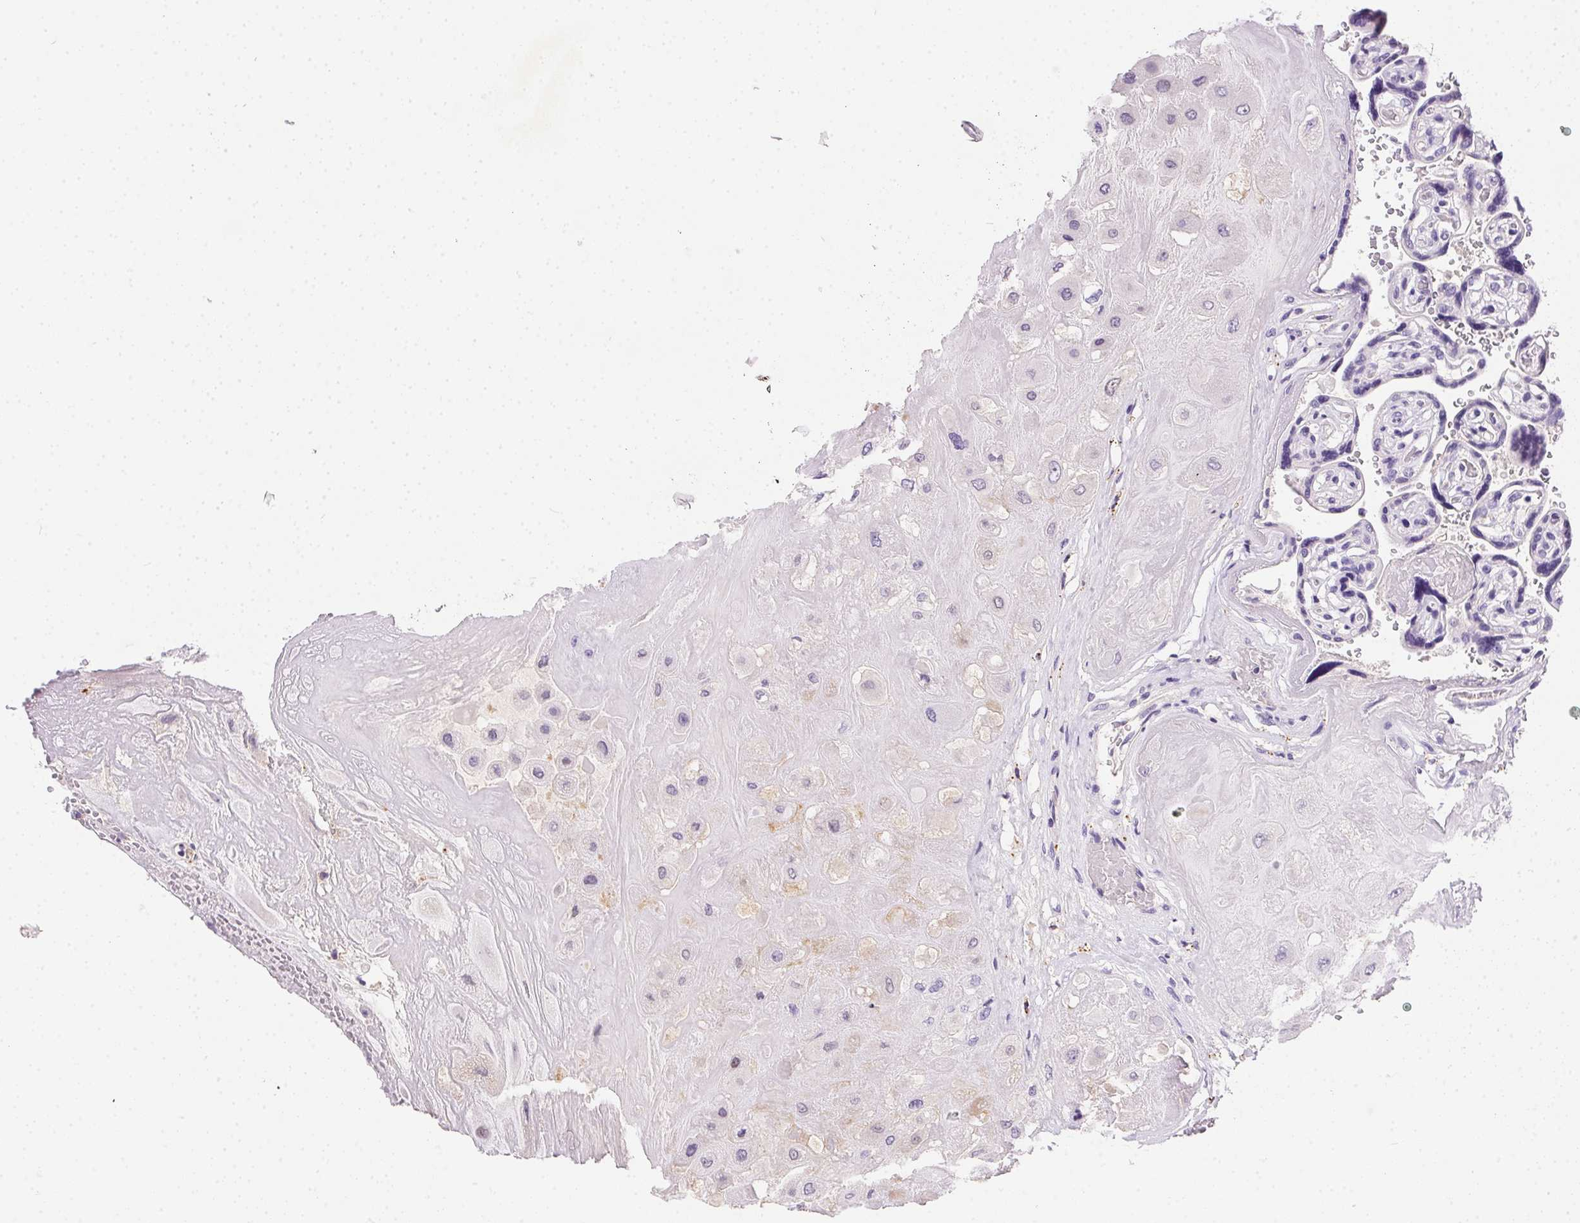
{"staining": {"intensity": "negative", "quantity": "none", "location": "none"}, "tissue": "placenta", "cell_type": "Decidual cells", "image_type": "normal", "snomed": [{"axis": "morphology", "description": "Normal tissue, NOS"}, {"axis": "topography", "description": "Placenta"}], "caption": "Immunohistochemistry (IHC) micrograph of unremarkable human placenta stained for a protein (brown), which reveals no staining in decidual cells.", "gene": "SSTR4", "patient": {"sex": "female", "age": 32}}